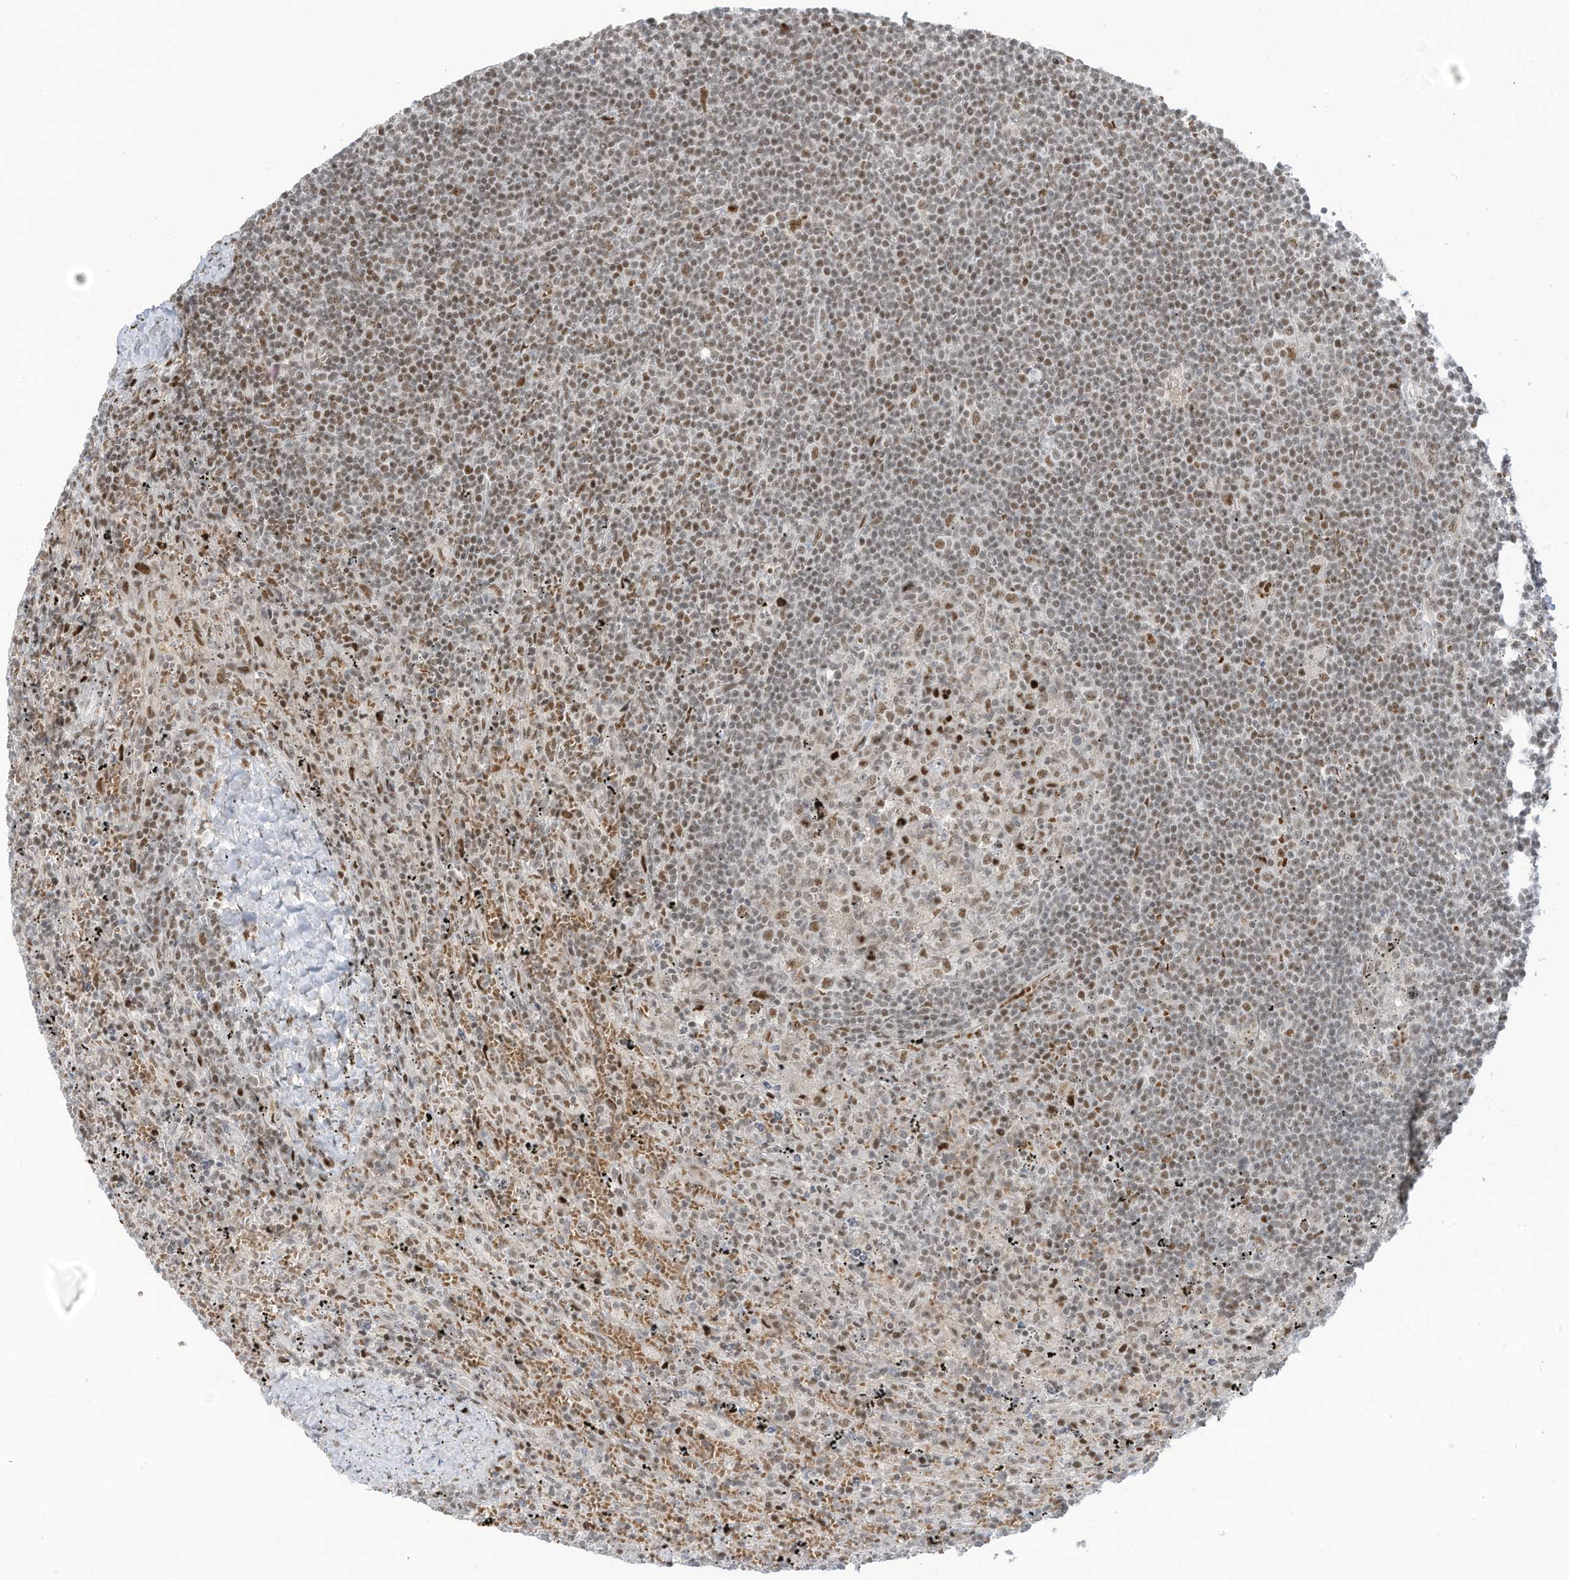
{"staining": {"intensity": "weak", "quantity": "25%-75%", "location": "nuclear"}, "tissue": "lymphoma", "cell_type": "Tumor cells", "image_type": "cancer", "snomed": [{"axis": "morphology", "description": "Malignant lymphoma, non-Hodgkin's type, Low grade"}, {"axis": "topography", "description": "Spleen"}], "caption": "A high-resolution photomicrograph shows IHC staining of malignant lymphoma, non-Hodgkin's type (low-grade), which reveals weak nuclear positivity in approximately 25%-75% of tumor cells.", "gene": "ZCWPW2", "patient": {"sex": "male", "age": 76}}